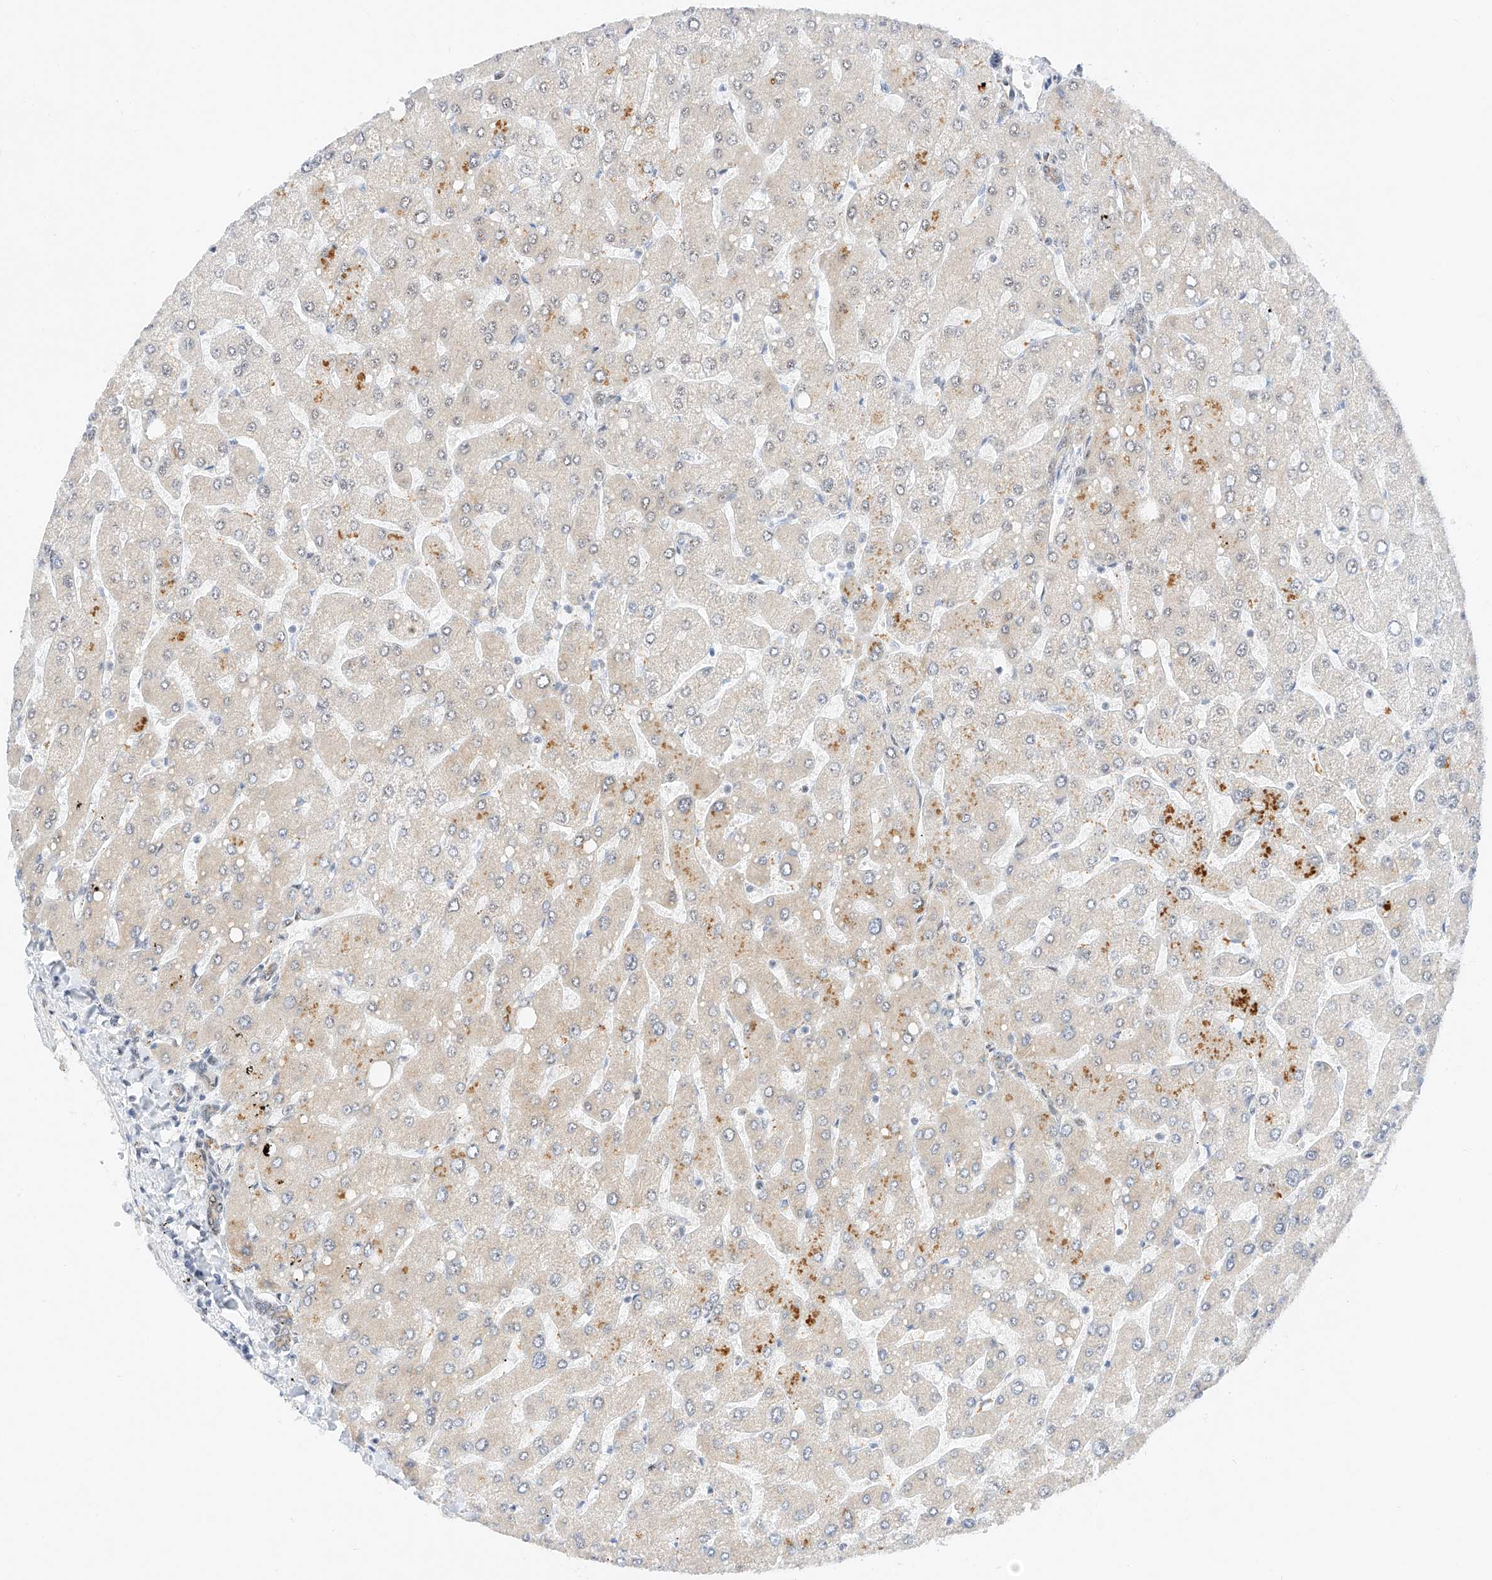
{"staining": {"intensity": "negative", "quantity": "none", "location": "none"}, "tissue": "liver", "cell_type": "Cholangiocytes", "image_type": "normal", "snomed": [{"axis": "morphology", "description": "Normal tissue, NOS"}, {"axis": "topography", "description": "Liver"}], "caption": "Benign liver was stained to show a protein in brown. There is no significant positivity in cholangiocytes. (IHC, brightfield microscopy, high magnification).", "gene": "ATXN7L2", "patient": {"sex": "male", "age": 55}}